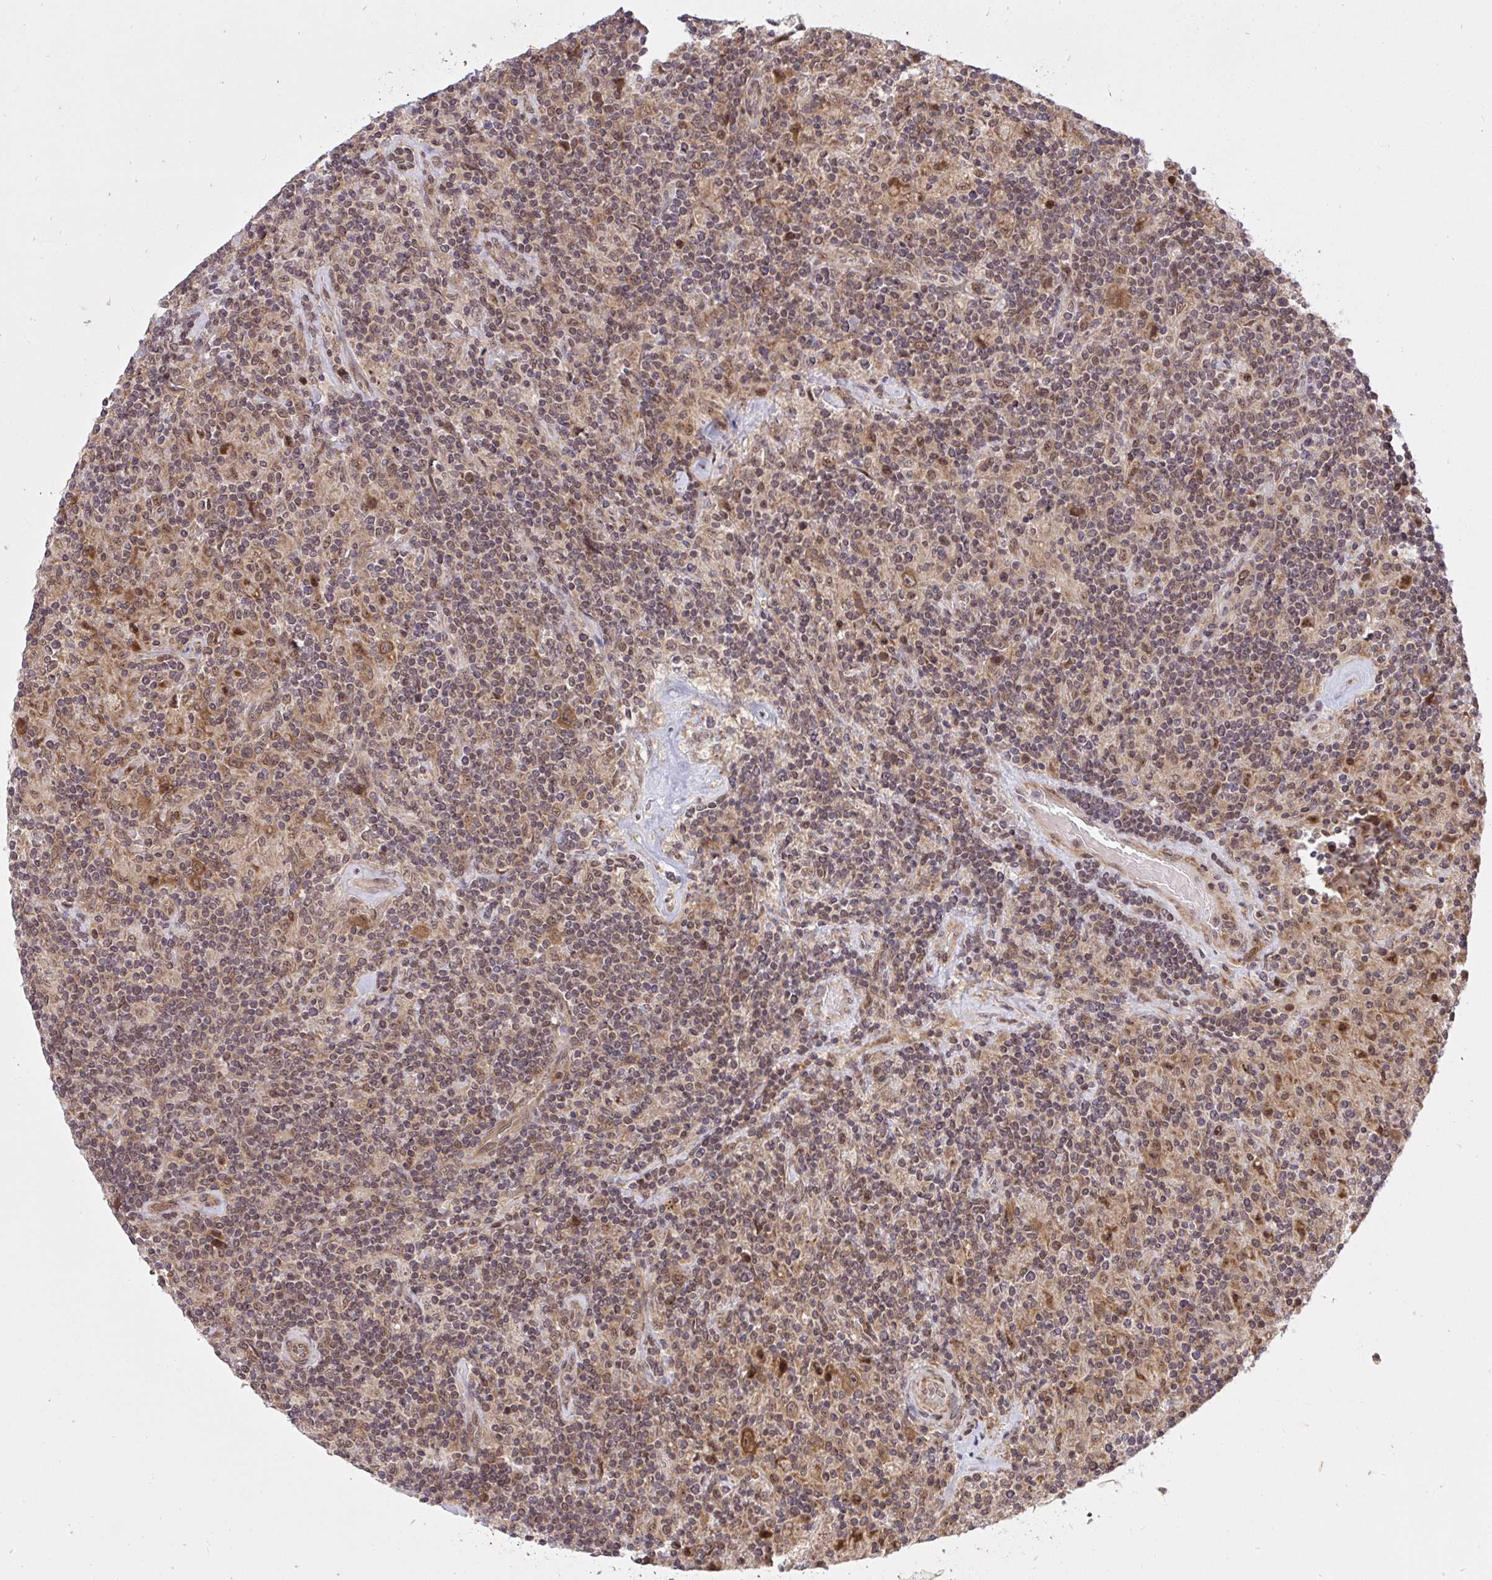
{"staining": {"intensity": "moderate", "quantity": ">75%", "location": "cytoplasmic/membranous"}, "tissue": "lymphoma", "cell_type": "Tumor cells", "image_type": "cancer", "snomed": [{"axis": "morphology", "description": "Hodgkin's disease, NOS"}, {"axis": "topography", "description": "Lymph node"}], "caption": "Hodgkin's disease was stained to show a protein in brown. There is medium levels of moderate cytoplasmic/membranous positivity in approximately >75% of tumor cells. (DAB IHC with brightfield microscopy, high magnification).", "gene": "ERI1", "patient": {"sex": "male", "age": 70}}